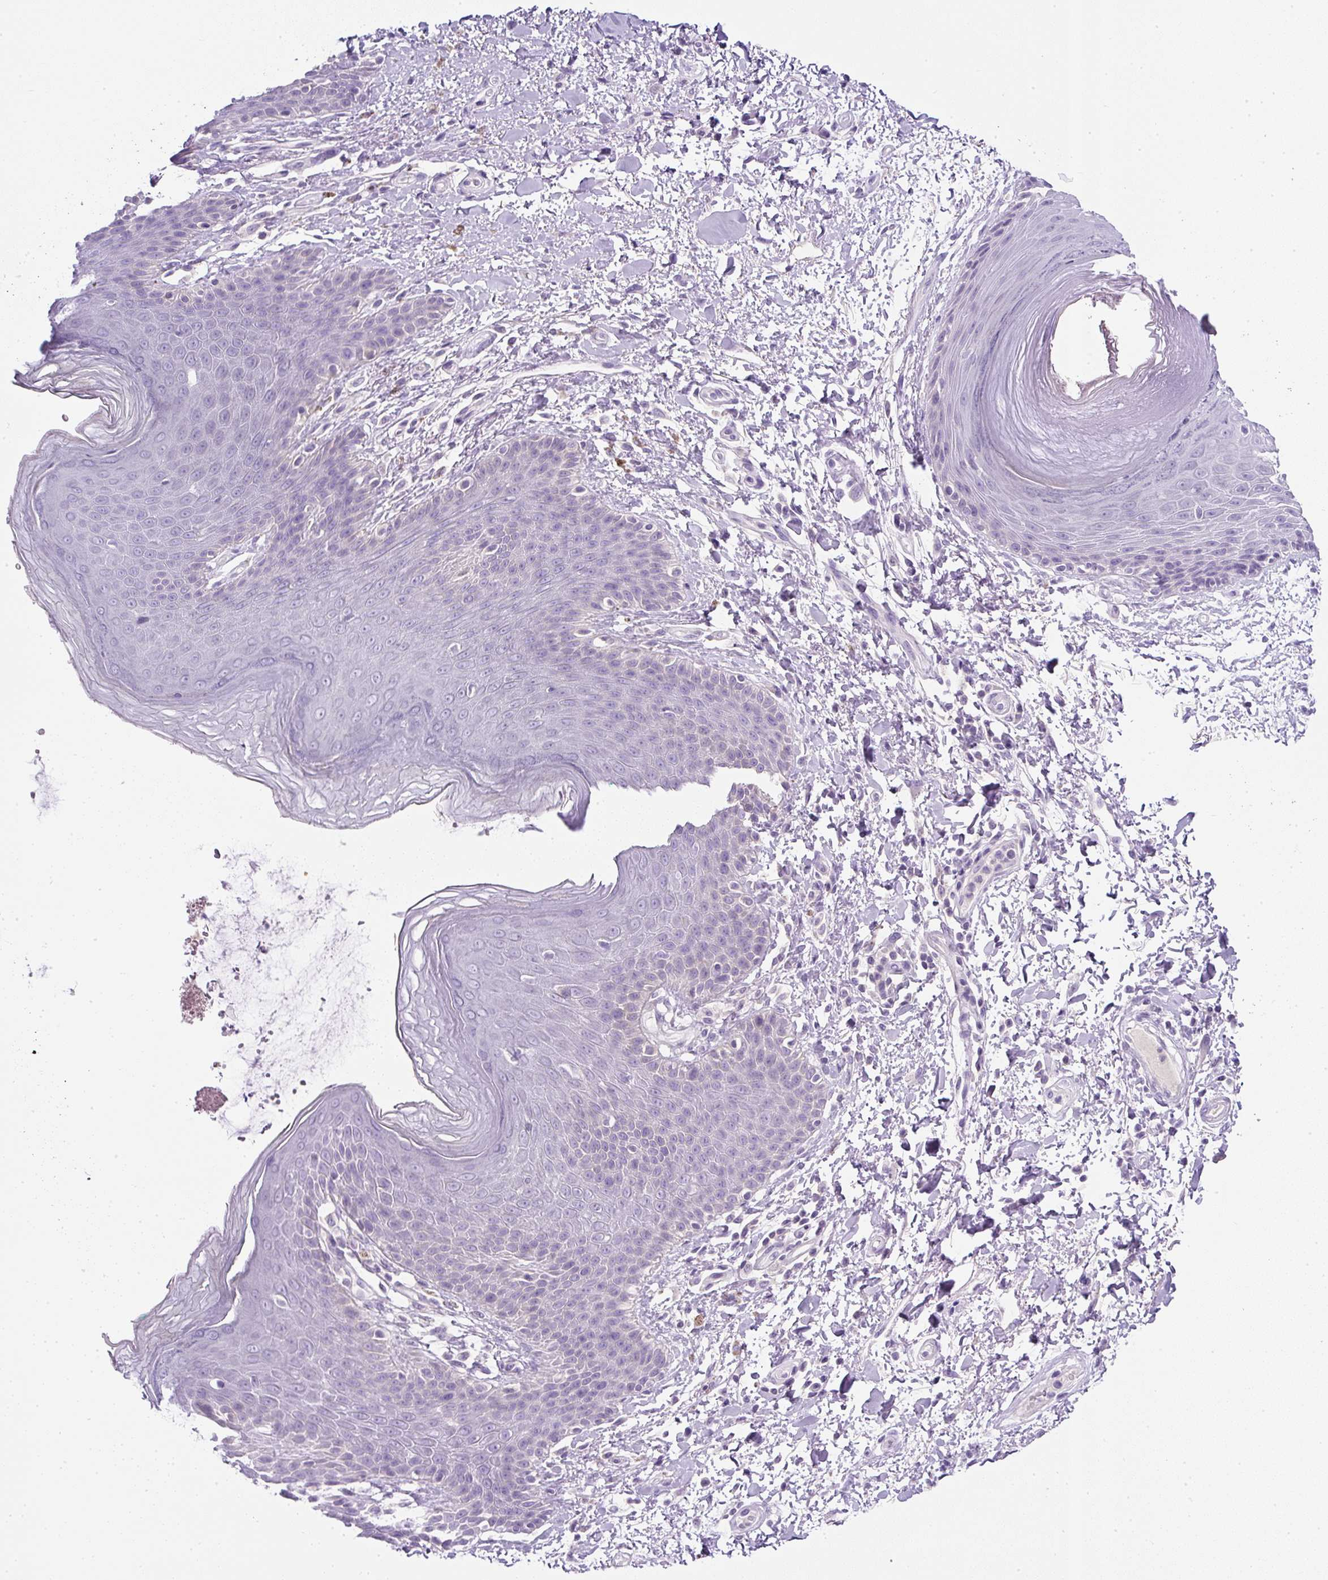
{"staining": {"intensity": "negative", "quantity": "none", "location": "none"}, "tissue": "skin", "cell_type": "Epidermal cells", "image_type": "normal", "snomed": [{"axis": "morphology", "description": "Normal tissue, NOS"}, {"axis": "topography", "description": "Peripheral nerve tissue"}], "caption": "Immunohistochemistry (IHC) of unremarkable human skin demonstrates no staining in epidermal cells.", "gene": "COL9A2", "patient": {"sex": "male", "age": 51}}